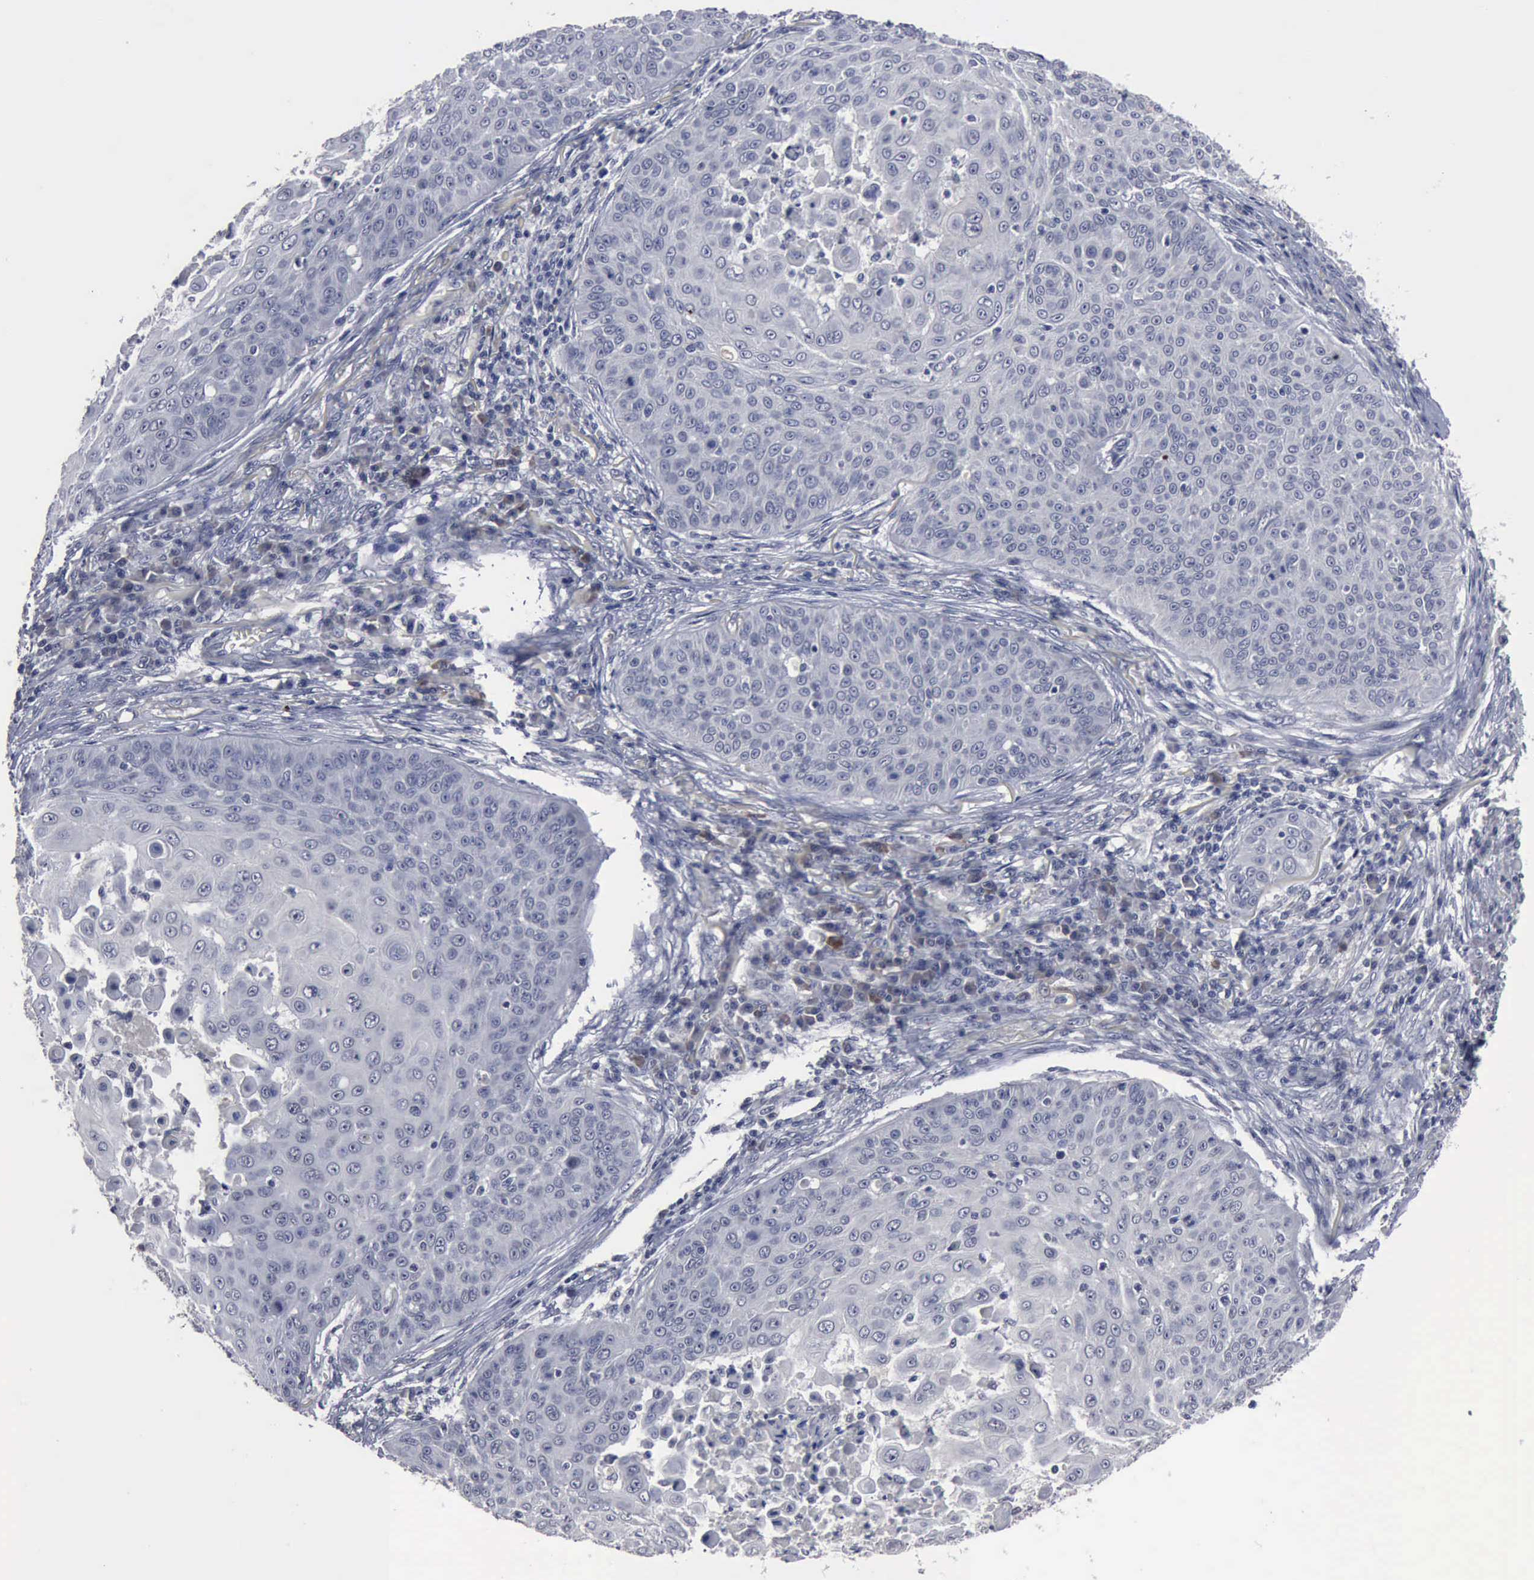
{"staining": {"intensity": "negative", "quantity": "none", "location": "none"}, "tissue": "skin cancer", "cell_type": "Tumor cells", "image_type": "cancer", "snomed": [{"axis": "morphology", "description": "Squamous cell carcinoma, NOS"}, {"axis": "topography", "description": "Skin"}], "caption": "There is no significant staining in tumor cells of skin squamous cell carcinoma. (Stains: DAB (3,3'-diaminobenzidine) IHC with hematoxylin counter stain, Microscopy: brightfield microscopy at high magnification).", "gene": "MYO18B", "patient": {"sex": "male", "age": 82}}